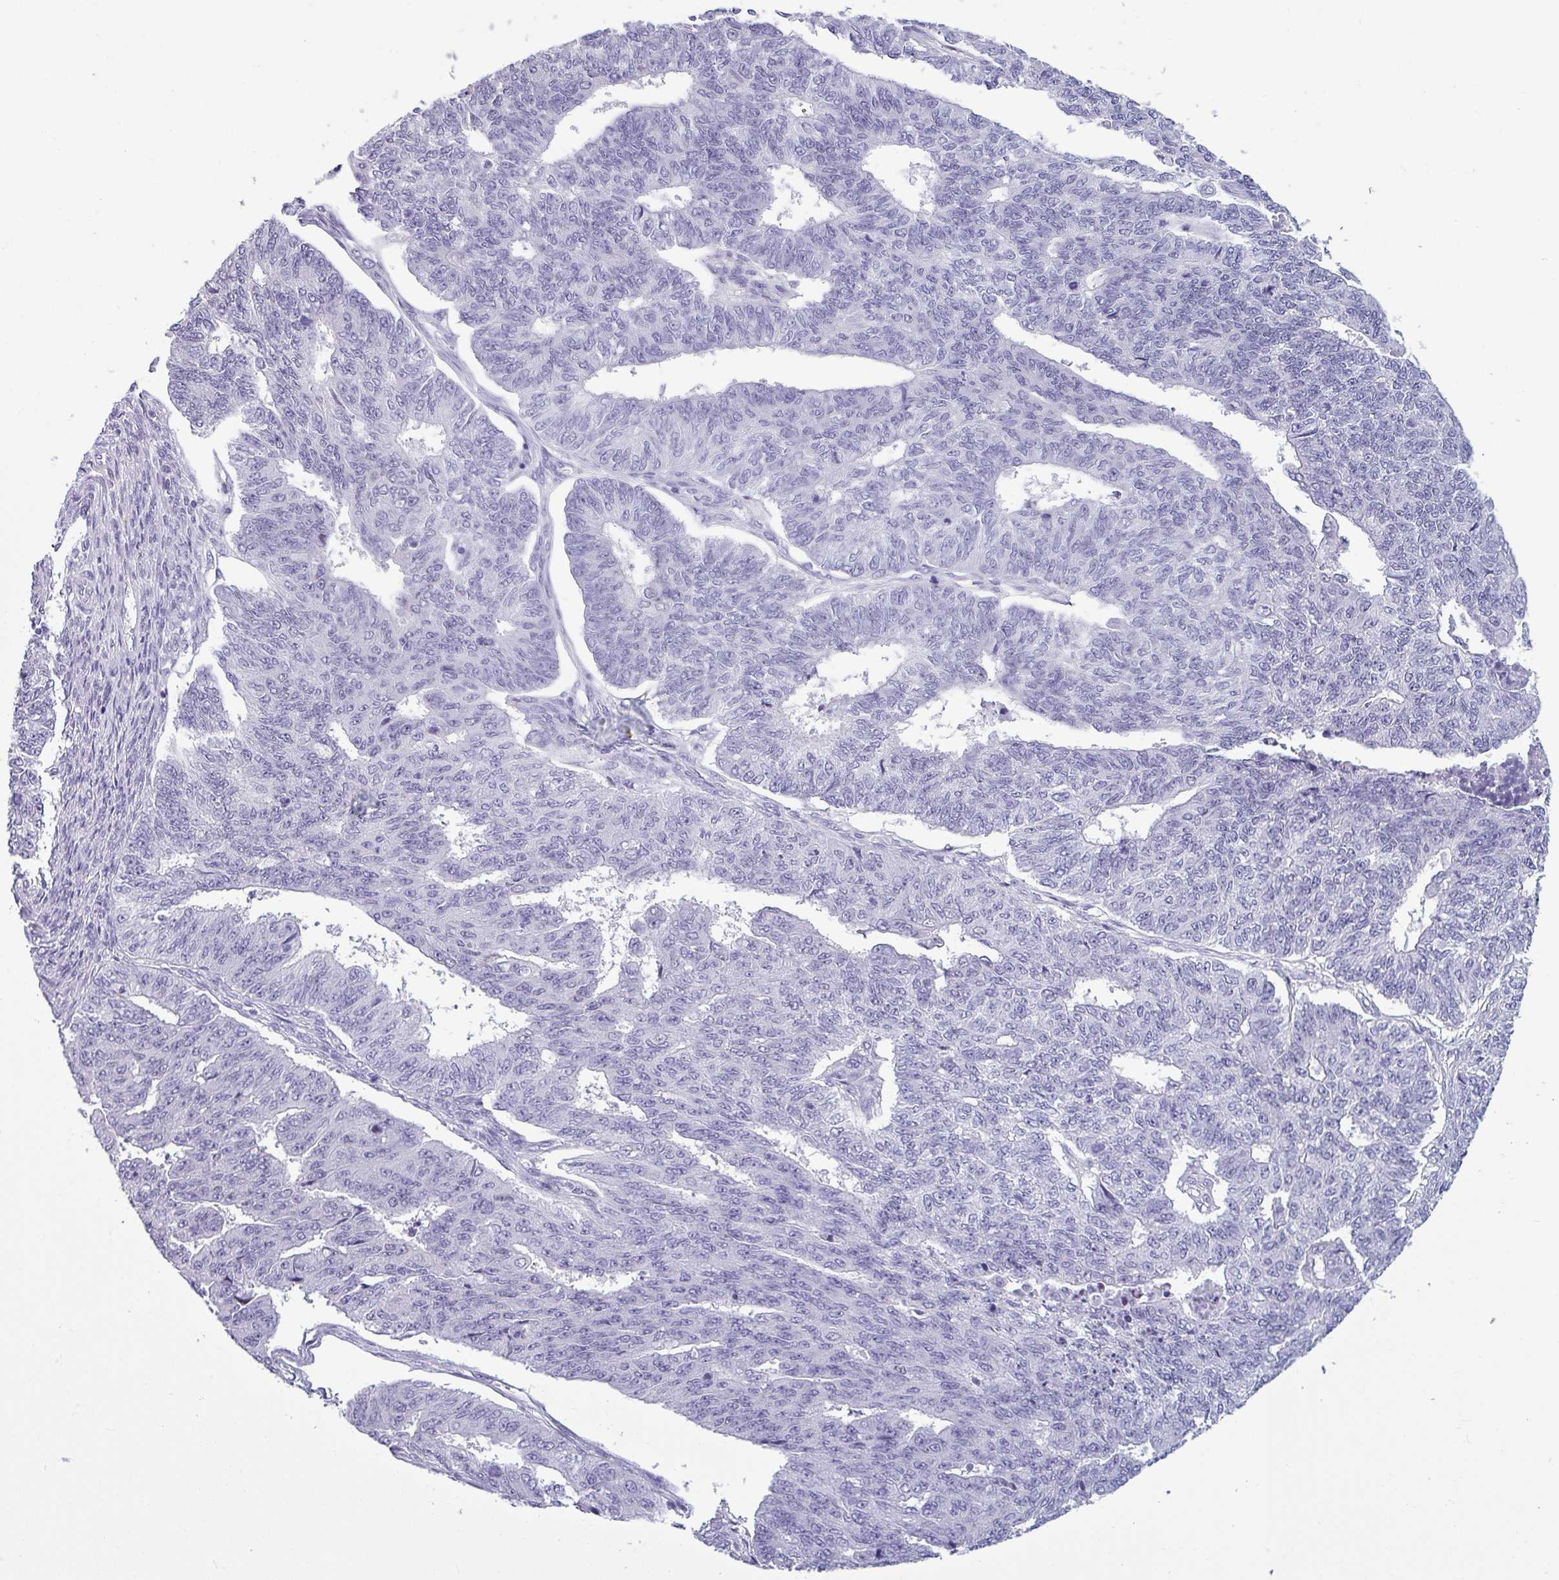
{"staining": {"intensity": "negative", "quantity": "none", "location": "none"}, "tissue": "endometrial cancer", "cell_type": "Tumor cells", "image_type": "cancer", "snomed": [{"axis": "morphology", "description": "Adenocarcinoma, NOS"}, {"axis": "topography", "description": "Endometrium"}], "caption": "This is a image of immunohistochemistry (IHC) staining of endometrial cancer, which shows no expression in tumor cells.", "gene": "SRGAP1", "patient": {"sex": "female", "age": 32}}